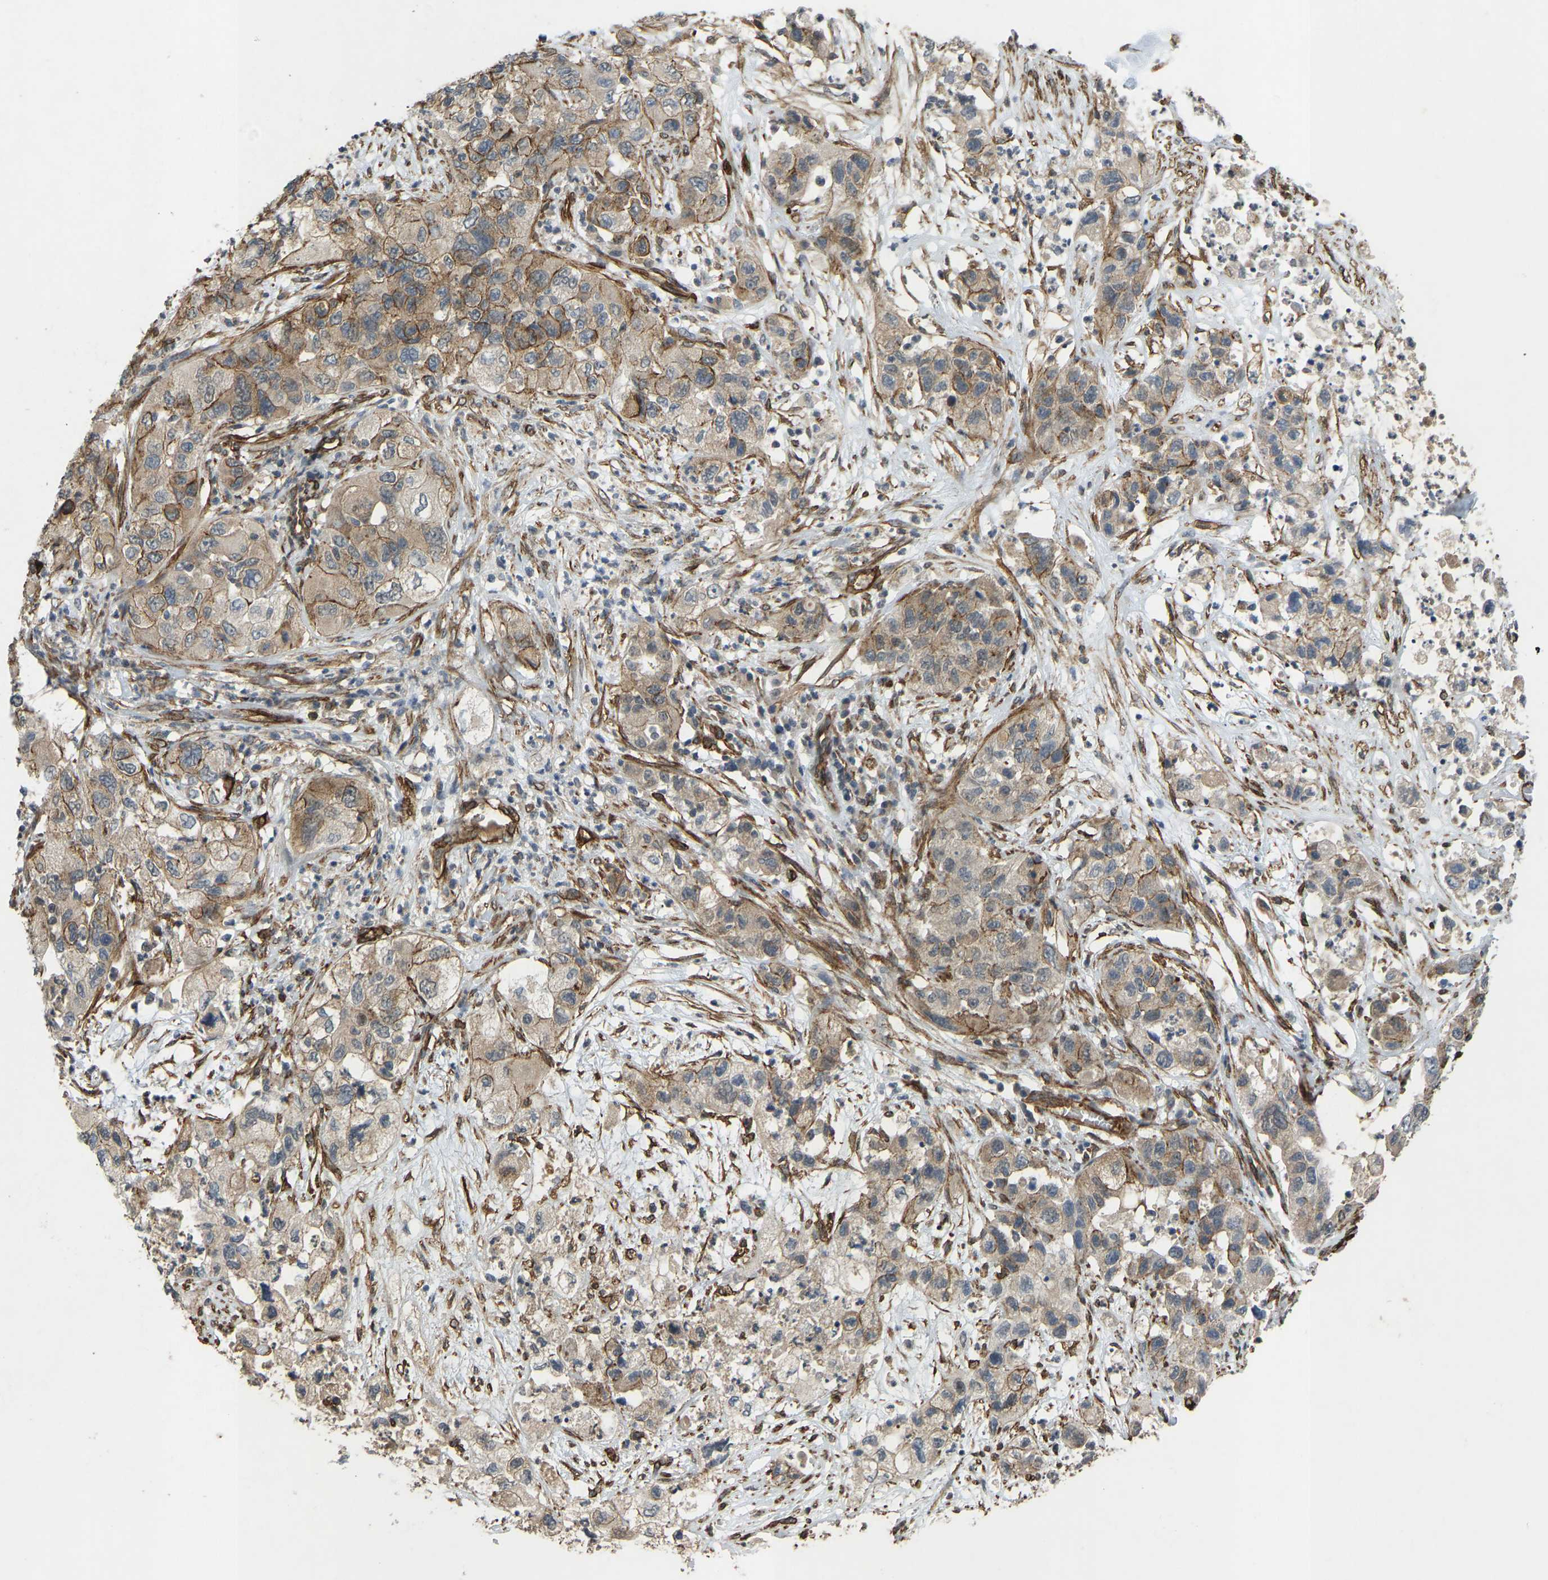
{"staining": {"intensity": "moderate", "quantity": ">75%", "location": "cytoplasmic/membranous"}, "tissue": "pancreatic cancer", "cell_type": "Tumor cells", "image_type": "cancer", "snomed": [{"axis": "morphology", "description": "Adenocarcinoma, NOS"}, {"axis": "topography", "description": "Pancreas"}], "caption": "Immunohistochemical staining of human pancreatic cancer displays medium levels of moderate cytoplasmic/membranous expression in about >75% of tumor cells. The protein is shown in brown color, while the nuclei are stained blue.", "gene": "NMB", "patient": {"sex": "female", "age": 78}}